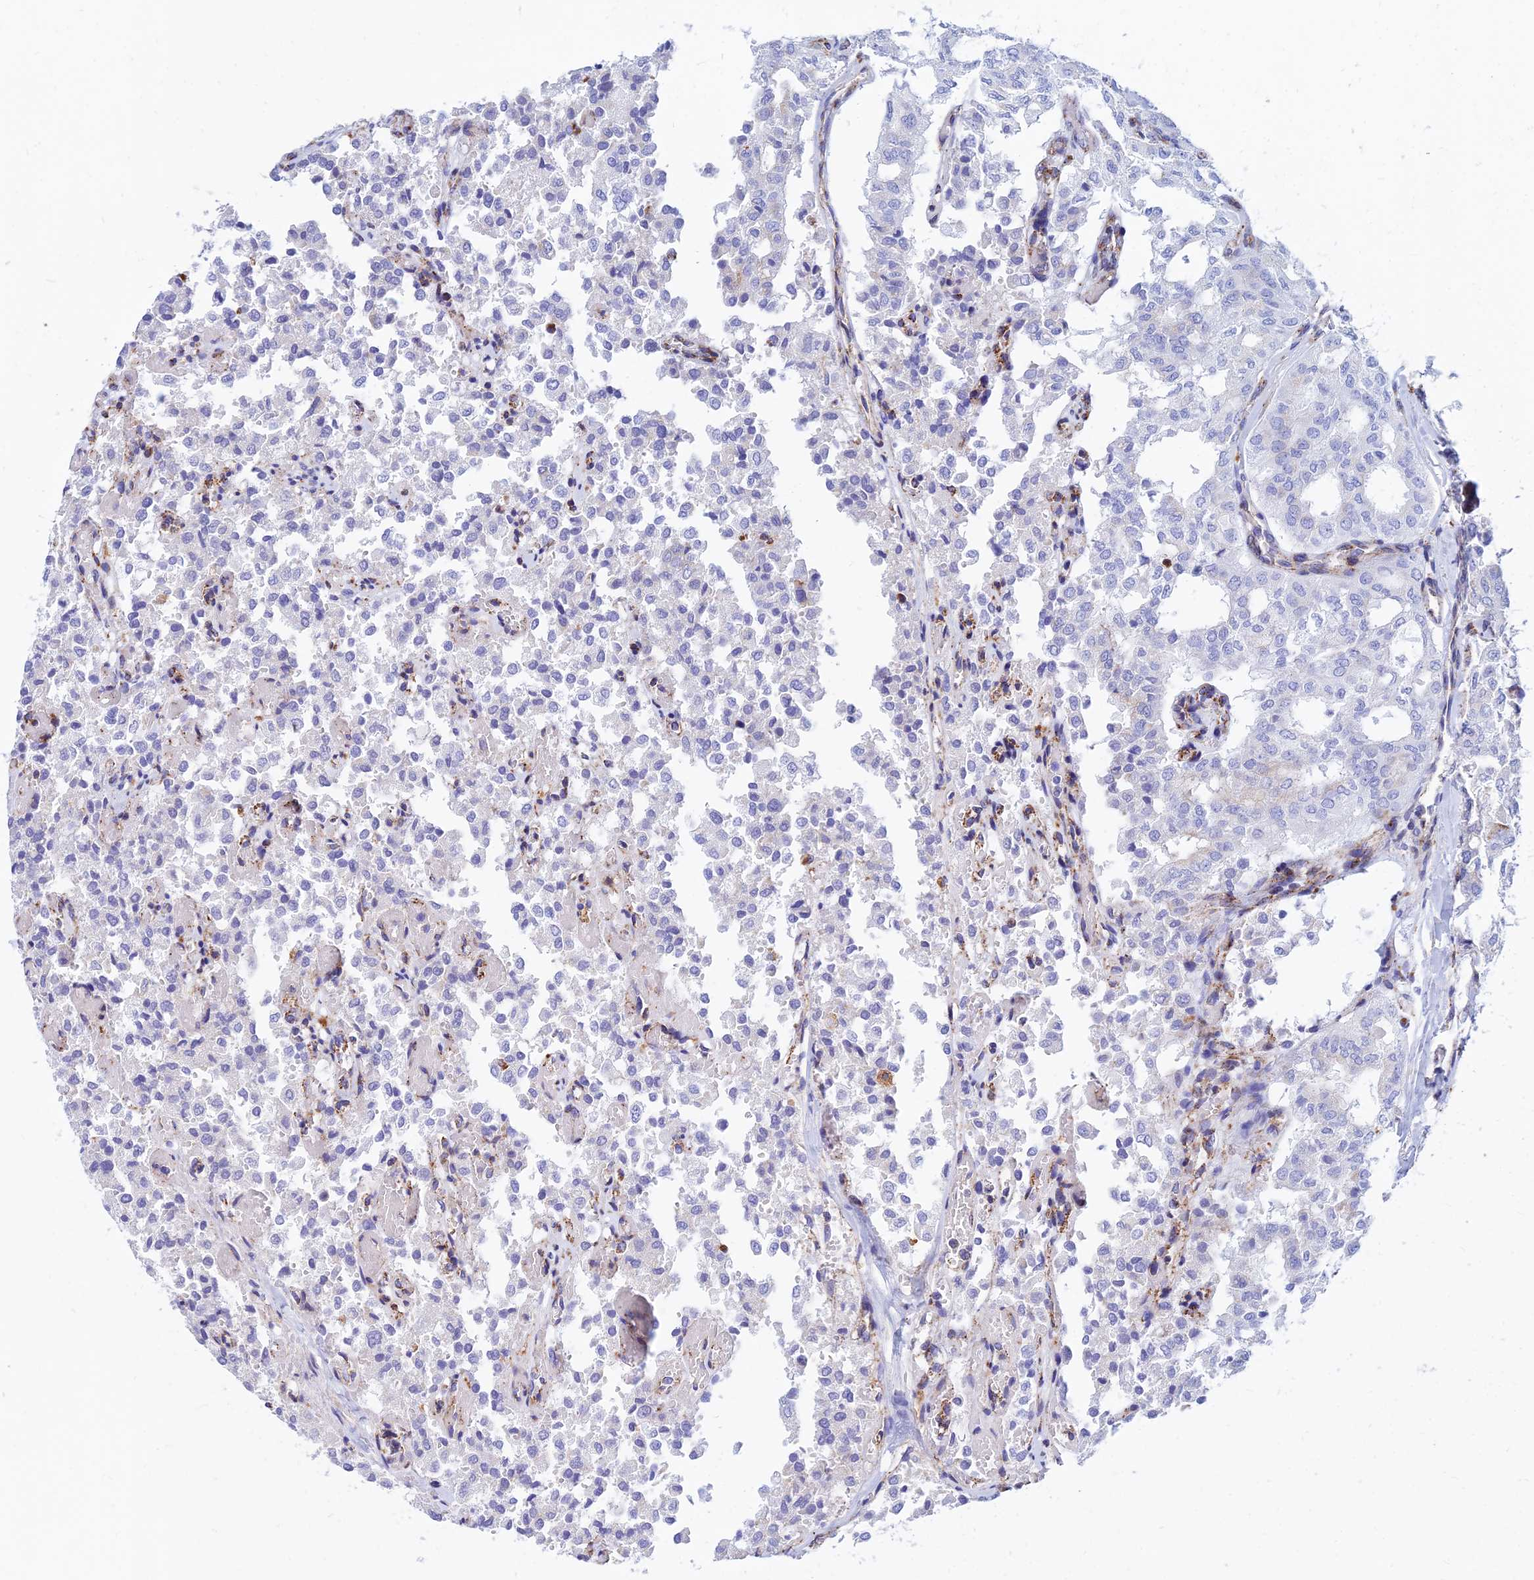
{"staining": {"intensity": "negative", "quantity": "none", "location": "none"}, "tissue": "thyroid cancer", "cell_type": "Tumor cells", "image_type": "cancer", "snomed": [{"axis": "morphology", "description": "Follicular adenoma carcinoma, NOS"}, {"axis": "topography", "description": "Thyroid gland"}], "caption": "Follicular adenoma carcinoma (thyroid) was stained to show a protein in brown. There is no significant expression in tumor cells.", "gene": "SPNS1", "patient": {"sex": "male", "age": 75}}